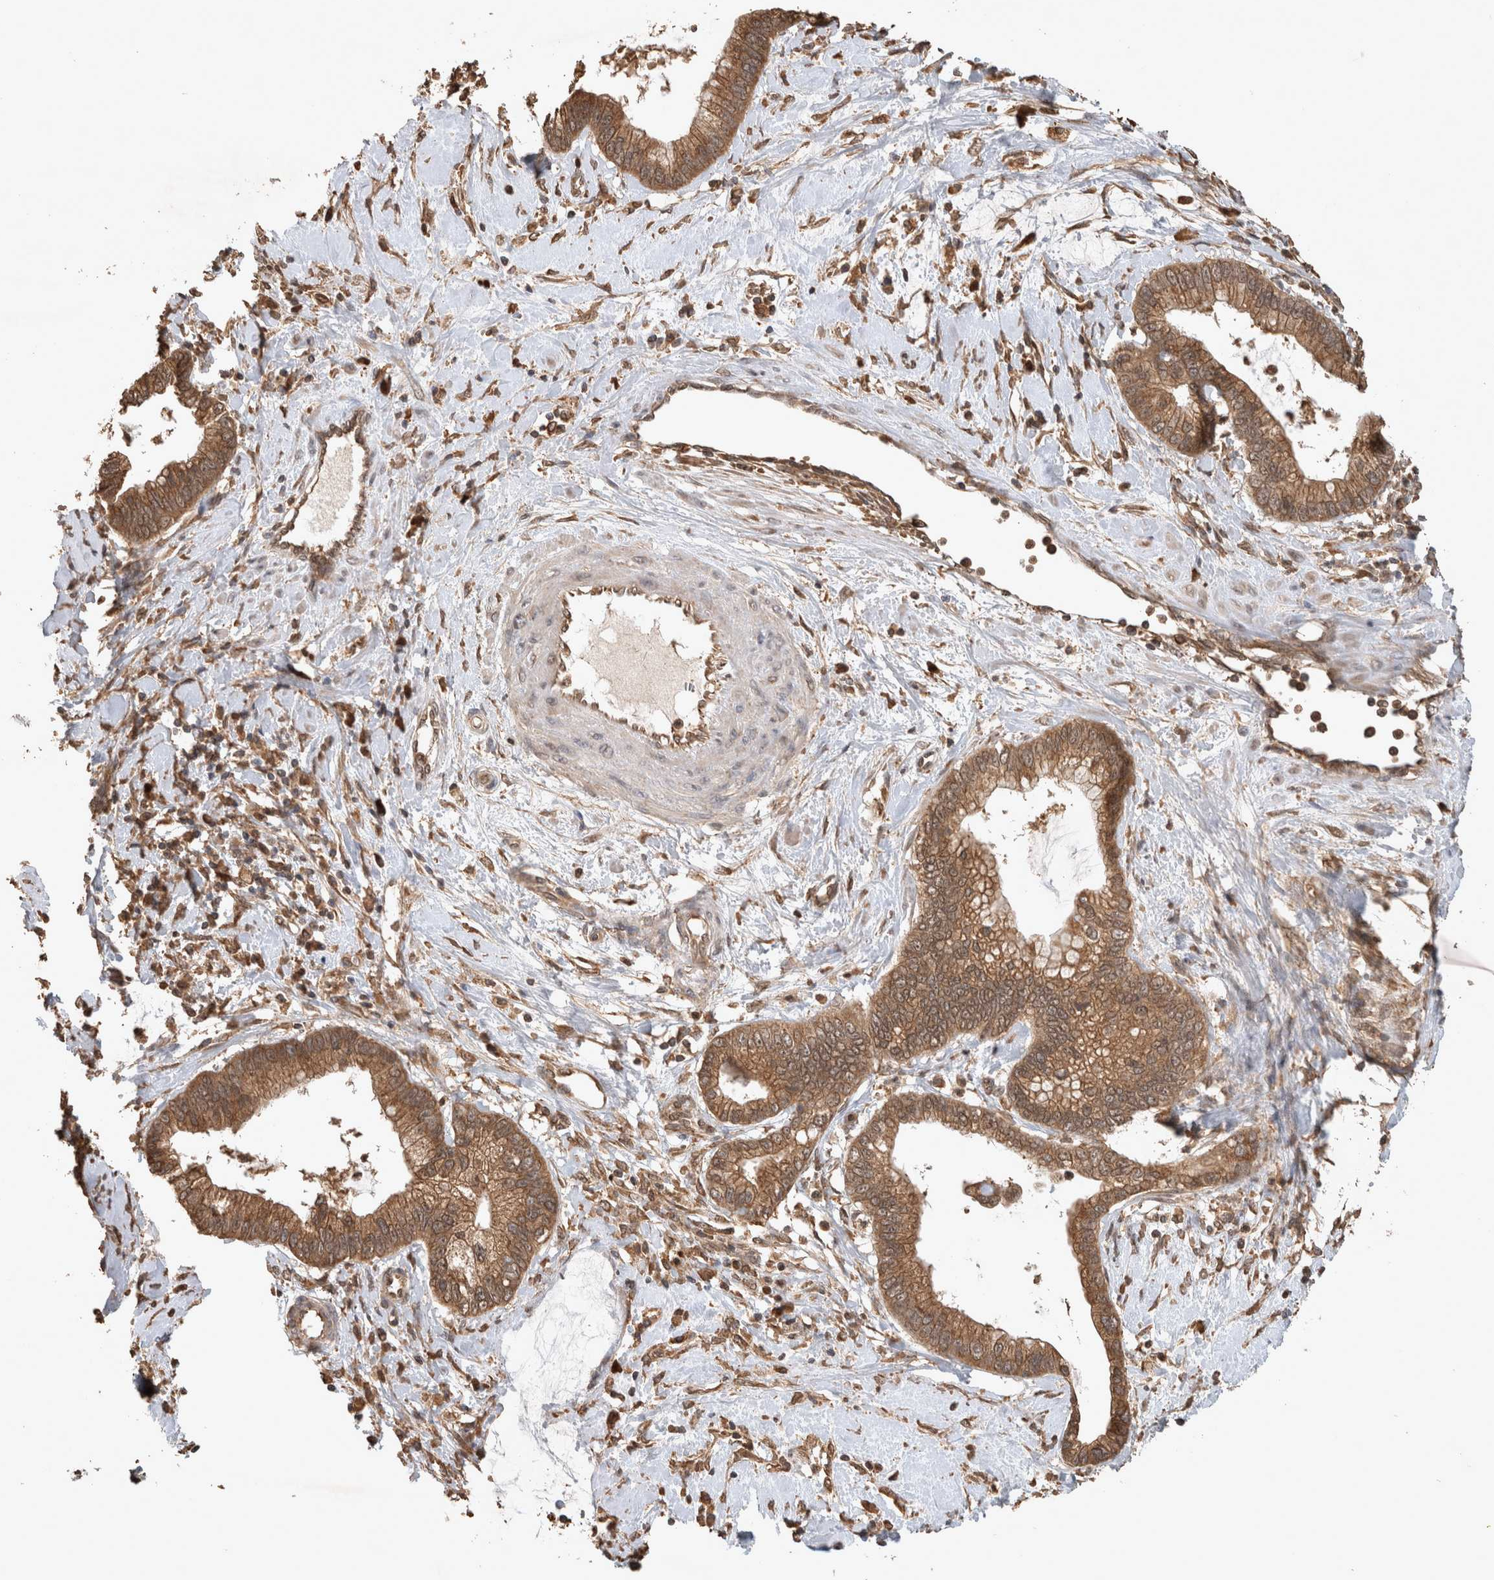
{"staining": {"intensity": "moderate", "quantity": ">75%", "location": "cytoplasmic/membranous"}, "tissue": "cervical cancer", "cell_type": "Tumor cells", "image_type": "cancer", "snomed": [{"axis": "morphology", "description": "Adenocarcinoma, NOS"}, {"axis": "topography", "description": "Cervix"}], "caption": "Cervical cancer (adenocarcinoma) stained with DAB immunohistochemistry demonstrates medium levels of moderate cytoplasmic/membranous expression in about >75% of tumor cells.", "gene": "OTUD7B", "patient": {"sex": "female", "age": 44}}